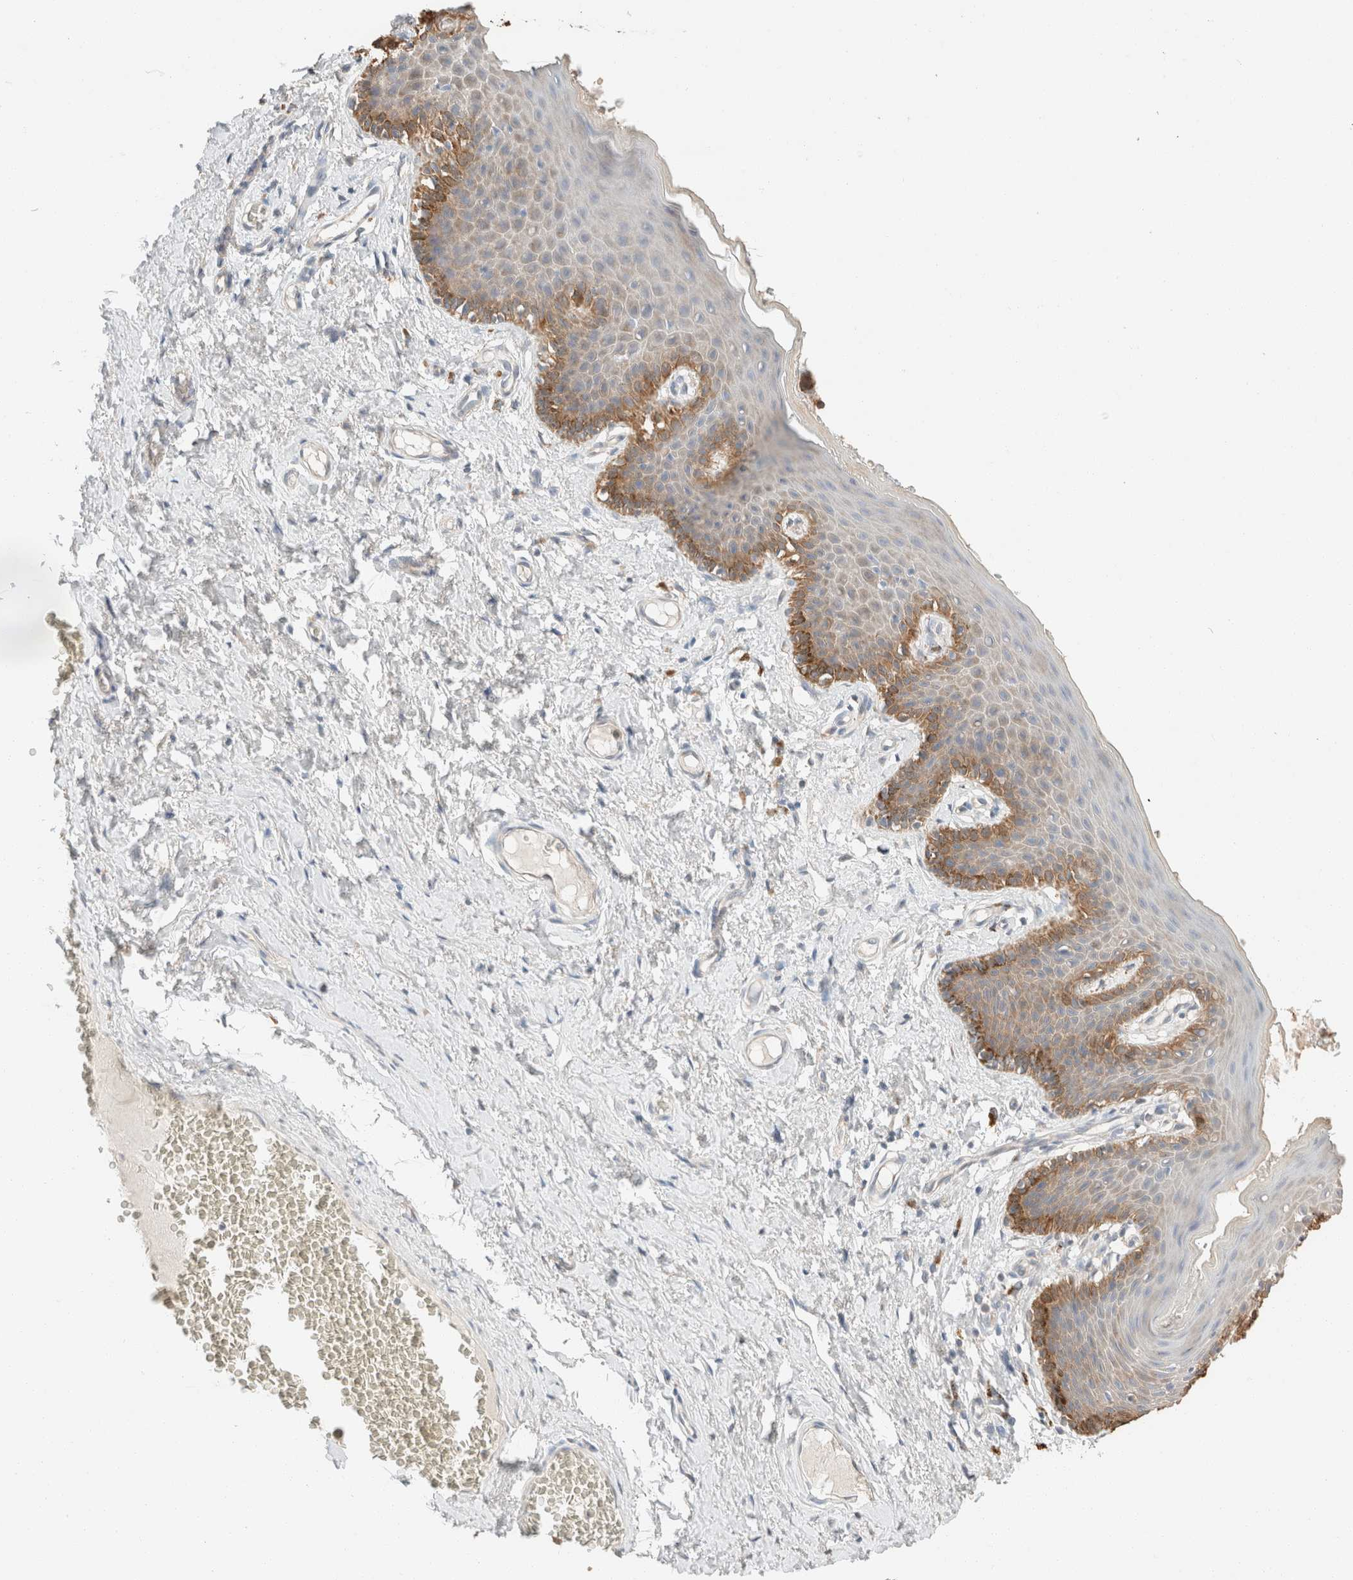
{"staining": {"intensity": "moderate", "quantity": ">75%", "location": "cytoplasmic/membranous"}, "tissue": "skin", "cell_type": "Epidermal cells", "image_type": "normal", "snomed": [{"axis": "morphology", "description": "Normal tissue, NOS"}, {"axis": "topography", "description": "Vulva"}], "caption": "About >75% of epidermal cells in benign skin display moderate cytoplasmic/membranous protein staining as visualized by brown immunohistochemical staining.", "gene": "TUBD1", "patient": {"sex": "female", "age": 66}}